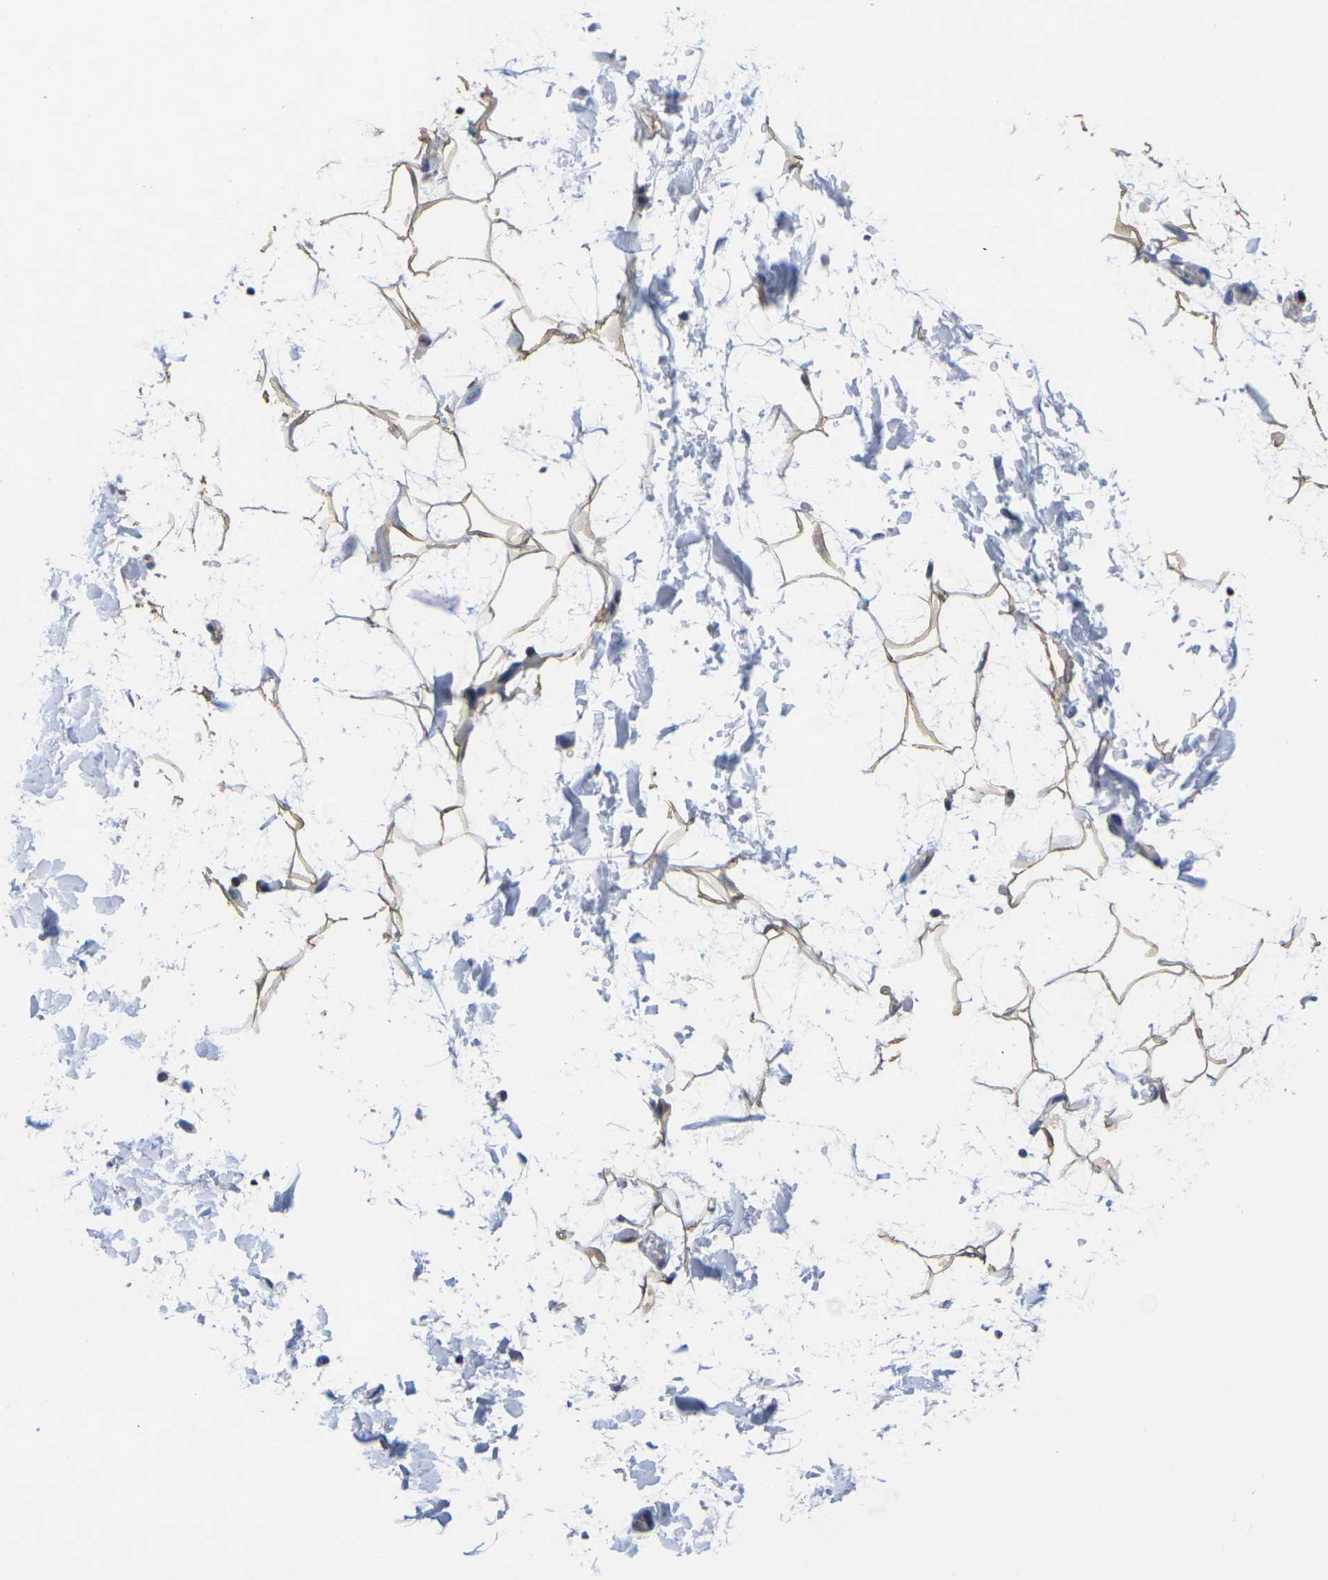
{"staining": {"intensity": "moderate", "quantity": "25%-75%", "location": "cytoplasmic/membranous"}, "tissue": "adipose tissue", "cell_type": "Adipocytes", "image_type": "normal", "snomed": [{"axis": "morphology", "description": "Normal tissue, NOS"}, {"axis": "topography", "description": "Soft tissue"}], "caption": "The image displays a brown stain indicating the presence of a protein in the cytoplasmic/membranous of adipocytes in adipose tissue. The protein is stained brown, and the nuclei are stained in blue (DAB IHC with brightfield microscopy, high magnification).", "gene": "IKZF1", "patient": {"sex": "male", "age": 72}}